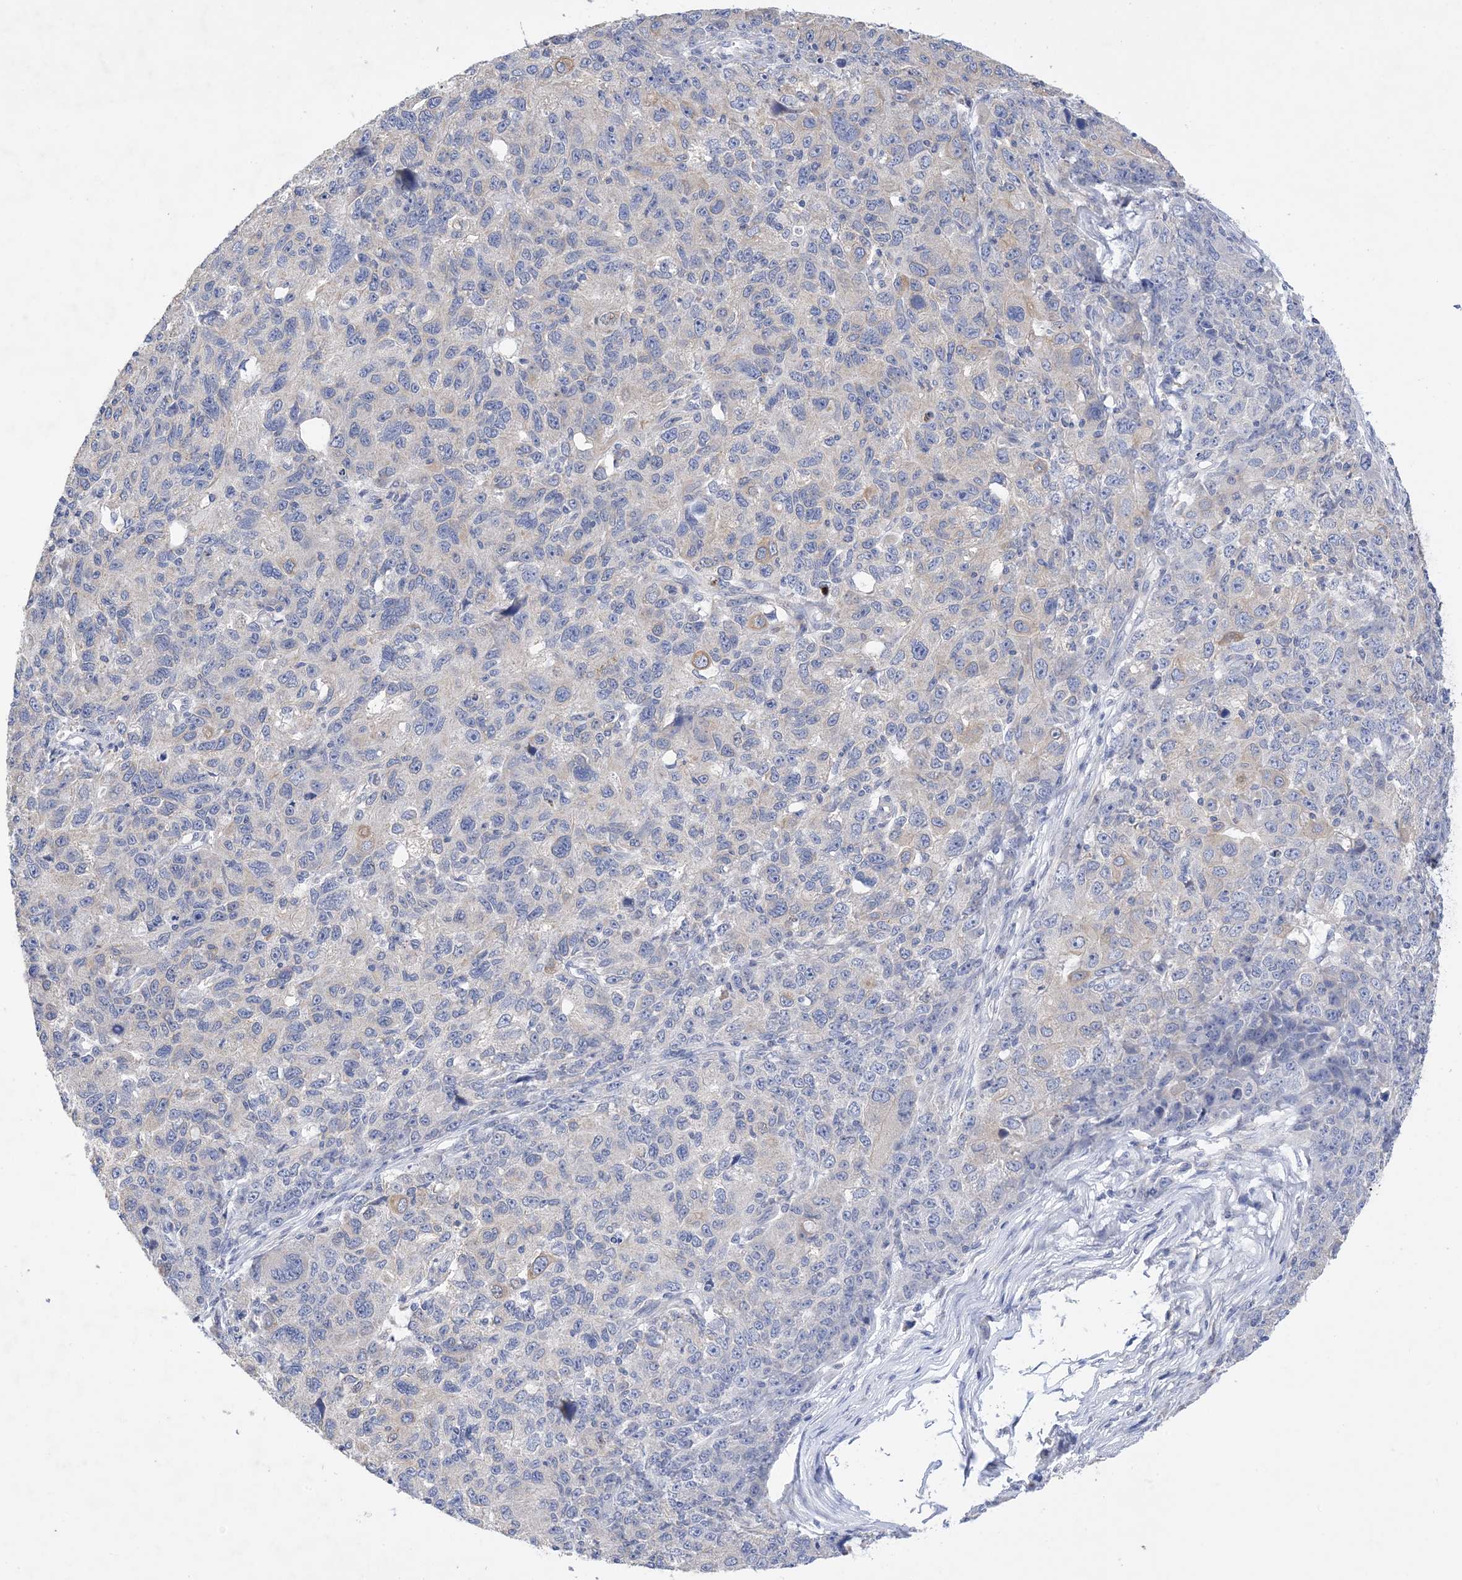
{"staining": {"intensity": "negative", "quantity": "none", "location": "none"}, "tissue": "ovarian cancer", "cell_type": "Tumor cells", "image_type": "cancer", "snomed": [{"axis": "morphology", "description": "Carcinoma, endometroid"}, {"axis": "topography", "description": "Ovary"}], "caption": "DAB immunohistochemical staining of ovarian endometroid carcinoma demonstrates no significant expression in tumor cells. (Brightfield microscopy of DAB immunohistochemistry at high magnification).", "gene": "PLK4", "patient": {"sex": "female", "age": 42}}